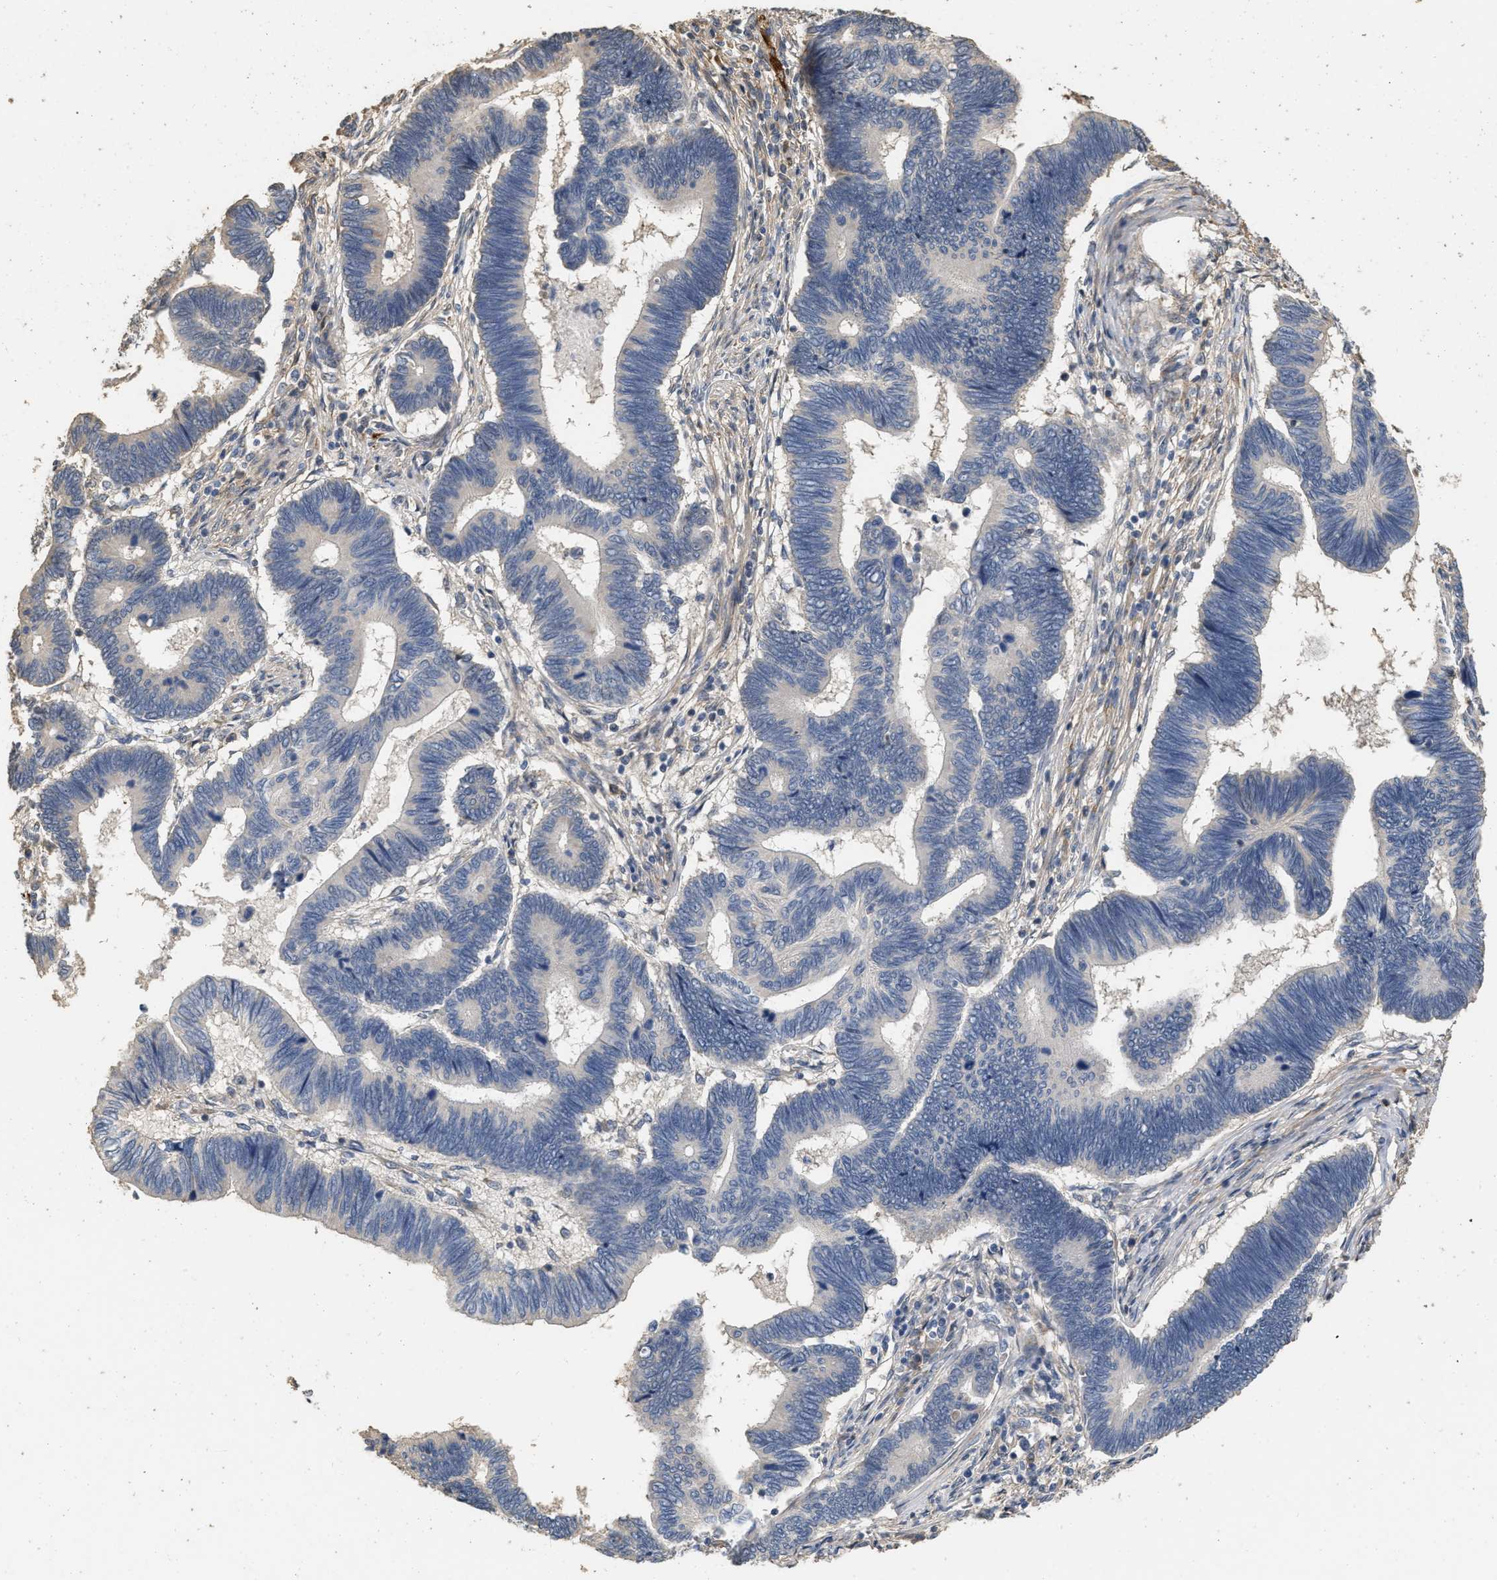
{"staining": {"intensity": "negative", "quantity": "none", "location": "none"}, "tissue": "pancreatic cancer", "cell_type": "Tumor cells", "image_type": "cancer", "snomed": [{"axis": "morphology", "description": "Adenocarcinoma, NOS"}, {"axis": "topography", "description": "Pancreas"}], "caption": "High magnification brightfield microscopy of pancreatic cancer stained with DAB (3,3'-diaminobenzidine) (brown) and counterstained with hematoxylin (blue): tumor cells show no significant expression.", "gene": "NCS1", "patient": {"sex": "female", "age": 70}}